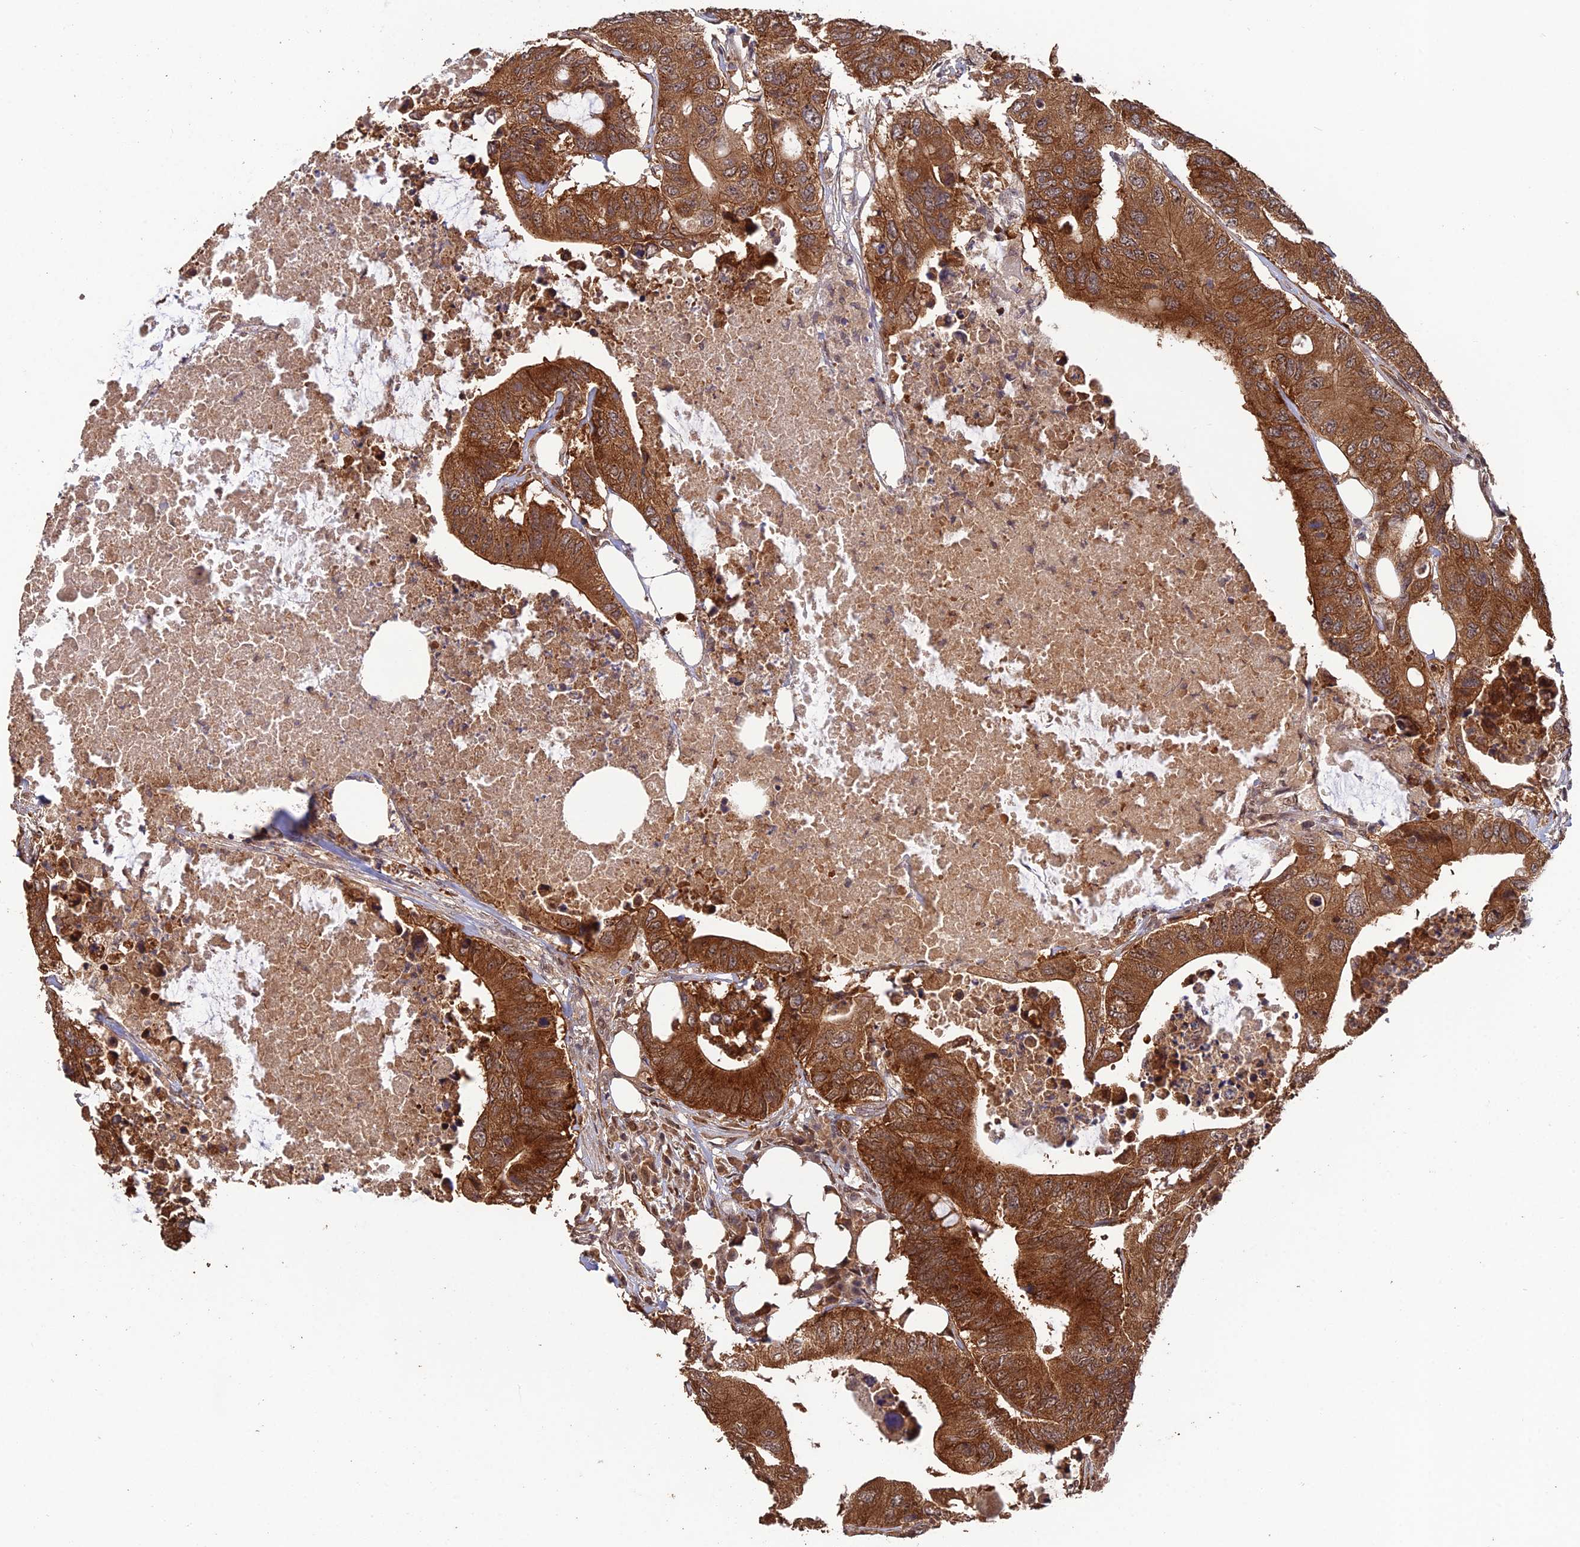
{"staining": {"intensity": "strong", "quantity": ">75%", "location": "cytoplasmic/membranous"}, "tissue": "colorectal cancer", "cell_type": "Tumor cells", "image_type": "cancer", "snomed": [{"axis": "morphology", "description": "Adenocarcinoma, NOS"}, {"axis": "topography", "description": "Colon"}], "caption": "An IHC histopathology image of tumor tissue is shown. Protein staining in brown labels strong cytoplasmic/membranous positivity in colorectal cancer (adenocarcinoma) within tumor cells.", "gene": "RALGAPA2", "patient": {"sex": "male", "age": 71}}